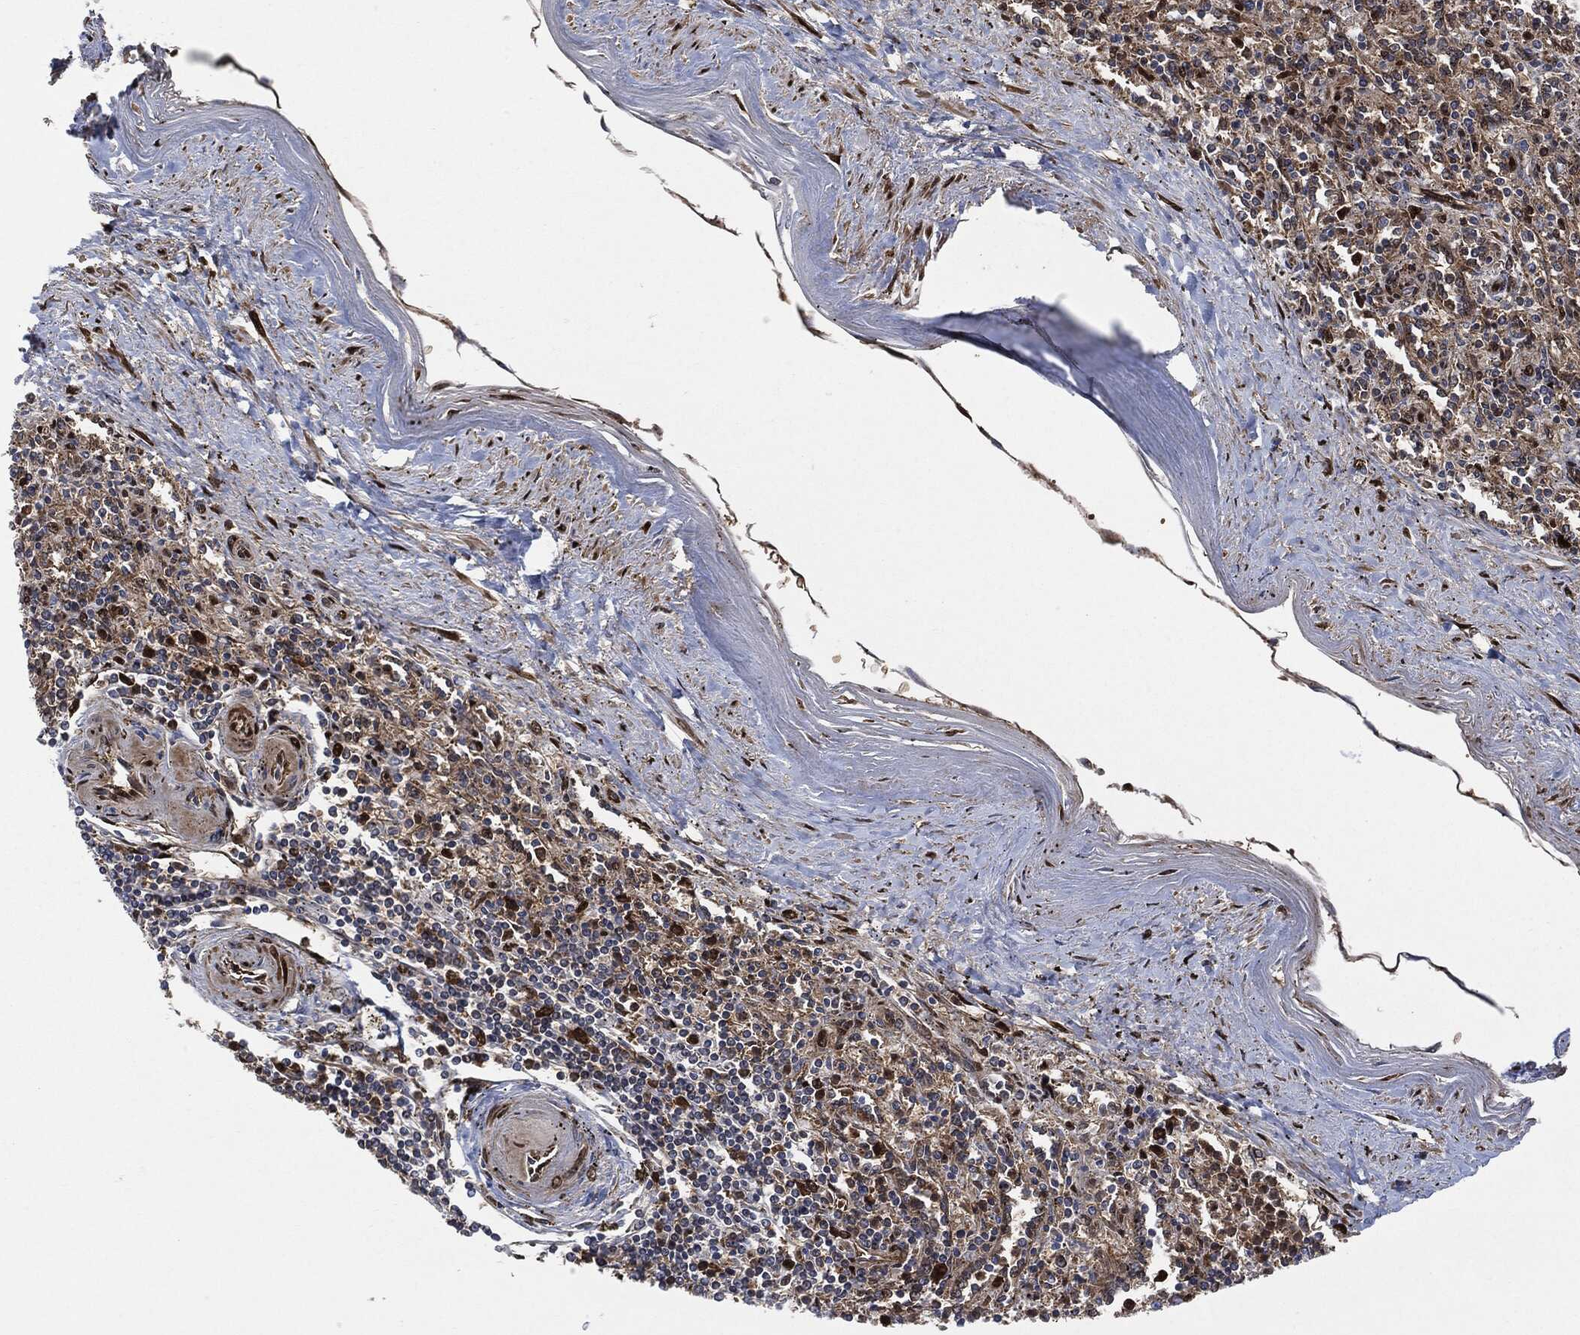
{"staining": {"intensity": "strong", "quantity": "<25%", "location": "nuclear"}, "tissue": "spleen", "cell_type": "Cells in red pulp", "image_type": "normal", "snomed": [{"axis": "morphology", "description": "Normal tissue, NOS"}, {"axis": "topography", "description": "Spleen"}], "caption": "Benign spleen demonstrates strong nuclear expression in about <25% of cells in red pulp.", "gene": "DCTN1", "patient": {"sex": "male", "age": 69}}